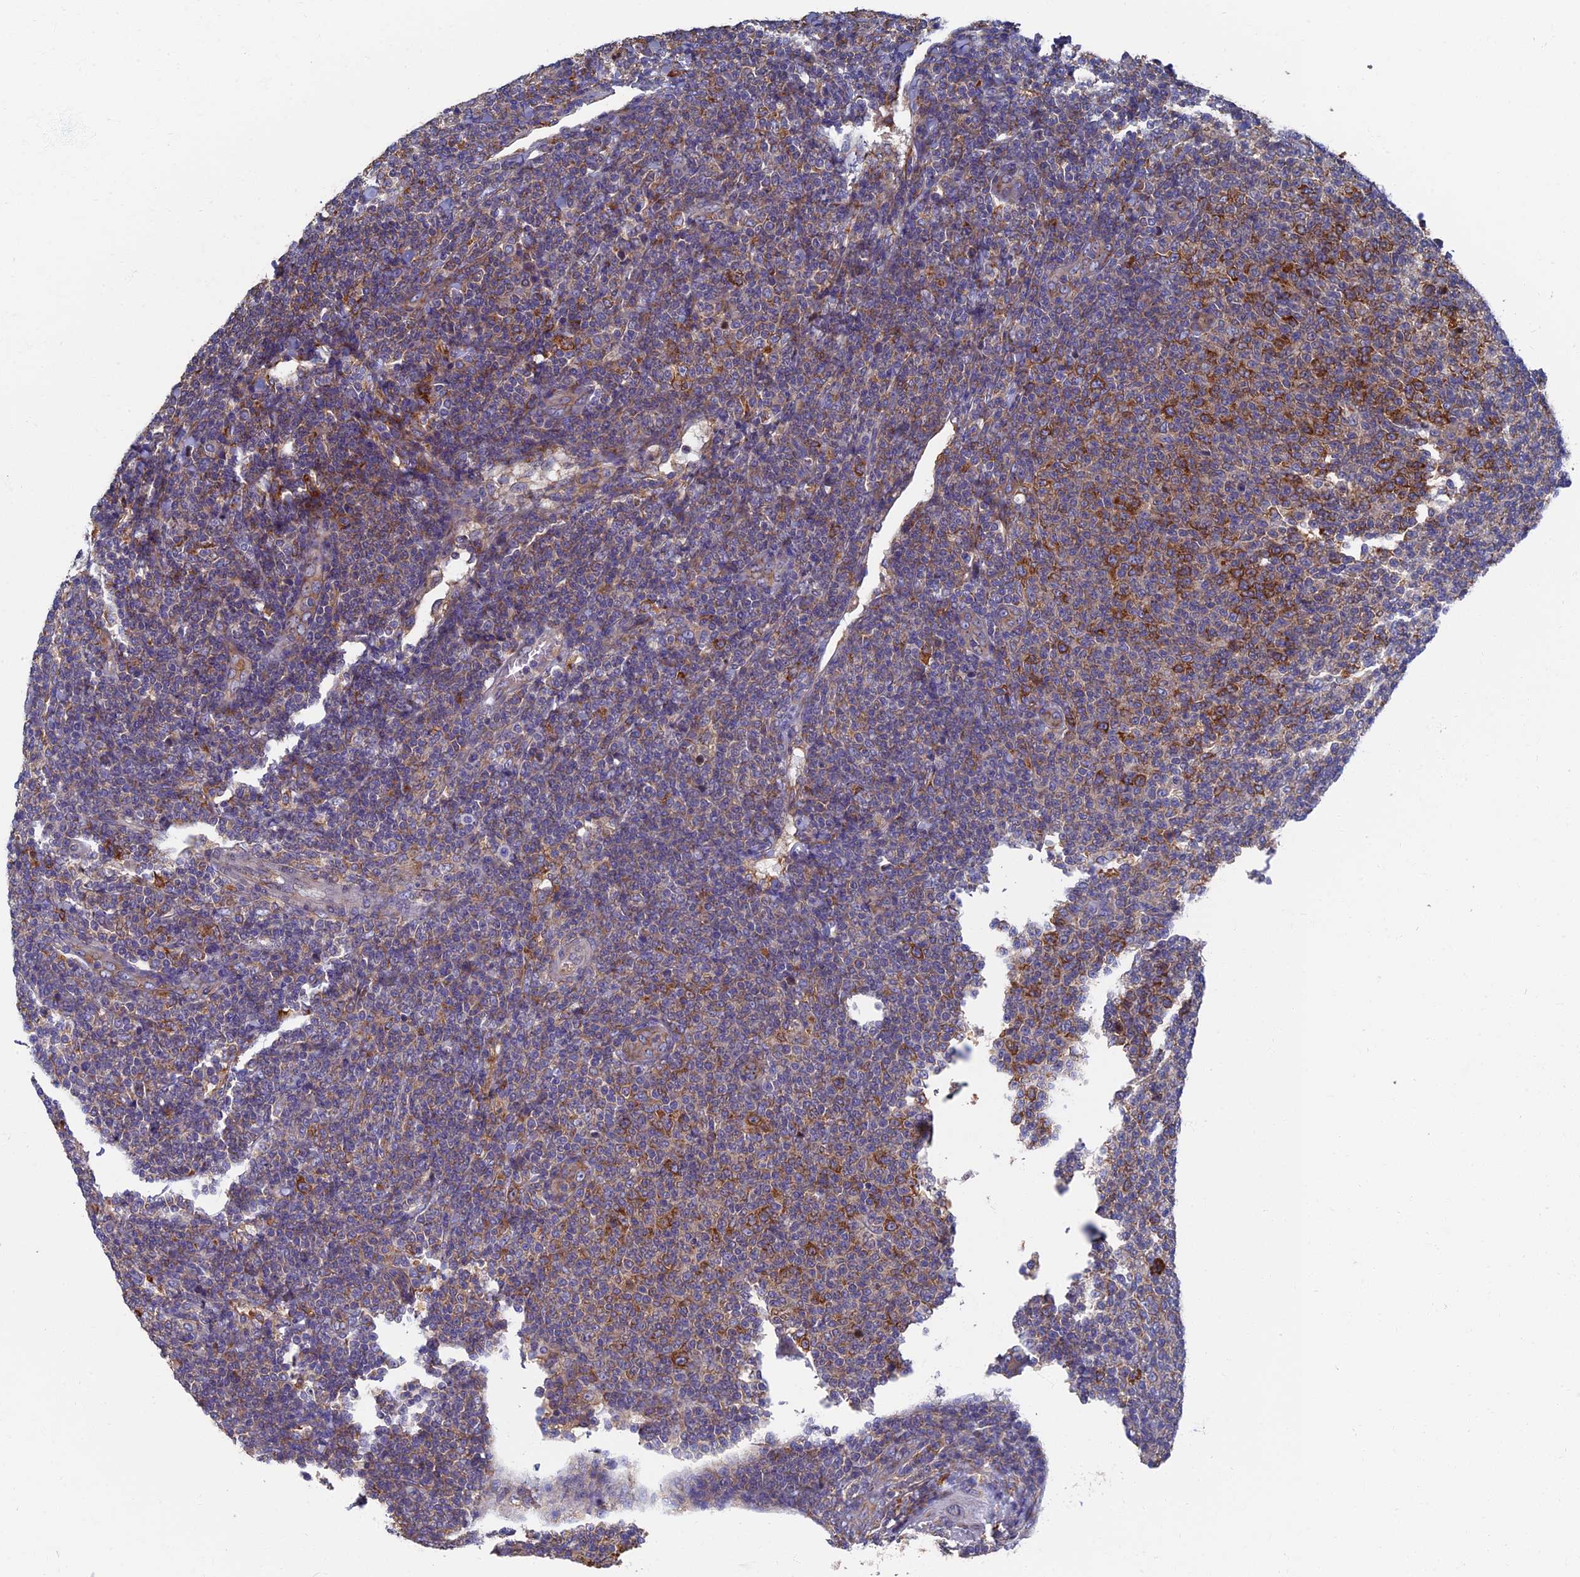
{"staining": {"intensity": "strong", "quantity": "<25%", "location": "cytoplasmic/membranous"}, "tissue": "lymphoma", "cell_type": "Tumor cells", "image_type": "cancer", "snomed": [{"axis": "morphology", "description": "Malignant lymphoma, non-Hodgkin's type, Low grade"}, {"axis": "topography", "description": "Lymph node"}], "caption": "DAB (3,3'-diaminobenzidine) immunohistochemical staining of human lymphoma demonstrates strong cytoplasmic/membranous protein positivity in approximately <25% of tumor cells.", "gene": "YBX1", "patient": {"sex": "male", "age": 66}}